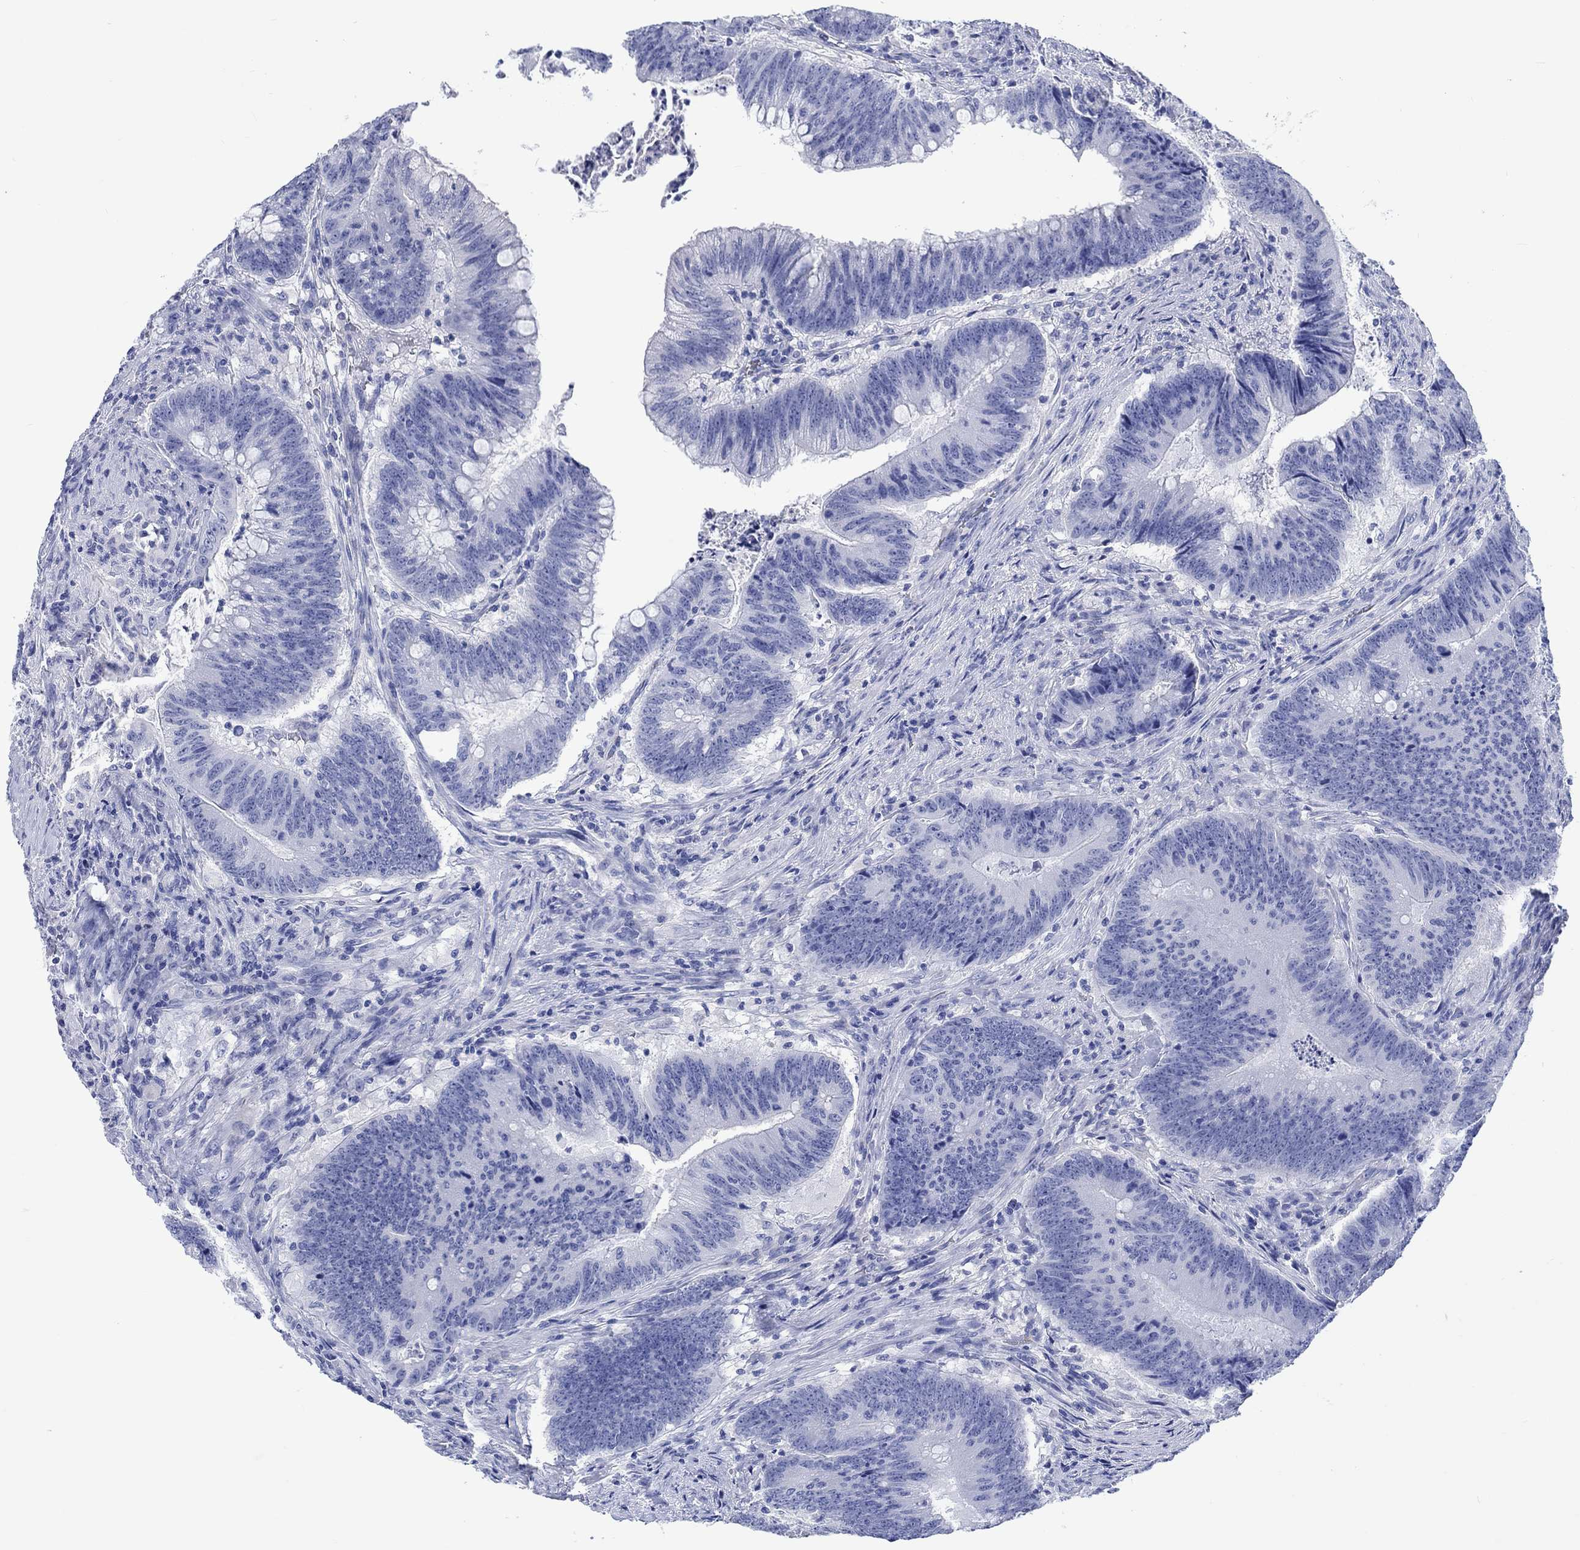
{"staining": {"intensity": "negative", "quantity": "none", "location": "none"}, "tissue": "colorectal cancer", "cell_type": "Tumor cells", "image_type": "cancer", "snomed": [{"axis": "morphology", "description": "Adenocarcinoma, NOS"}, {"axis": "topography", "description": "Colon"}], "caption": "This is a histopathology image of immunohistochemistry staining of colorectal cancer (adenocarcinoma), which shows no positivity in tumor cells. The staining is performed using DAB brown chromogen with nuclei counter-stained in using hematoxylin.", "gene": "CACNG3", "patient": {"sex": "female", "age": 87}}